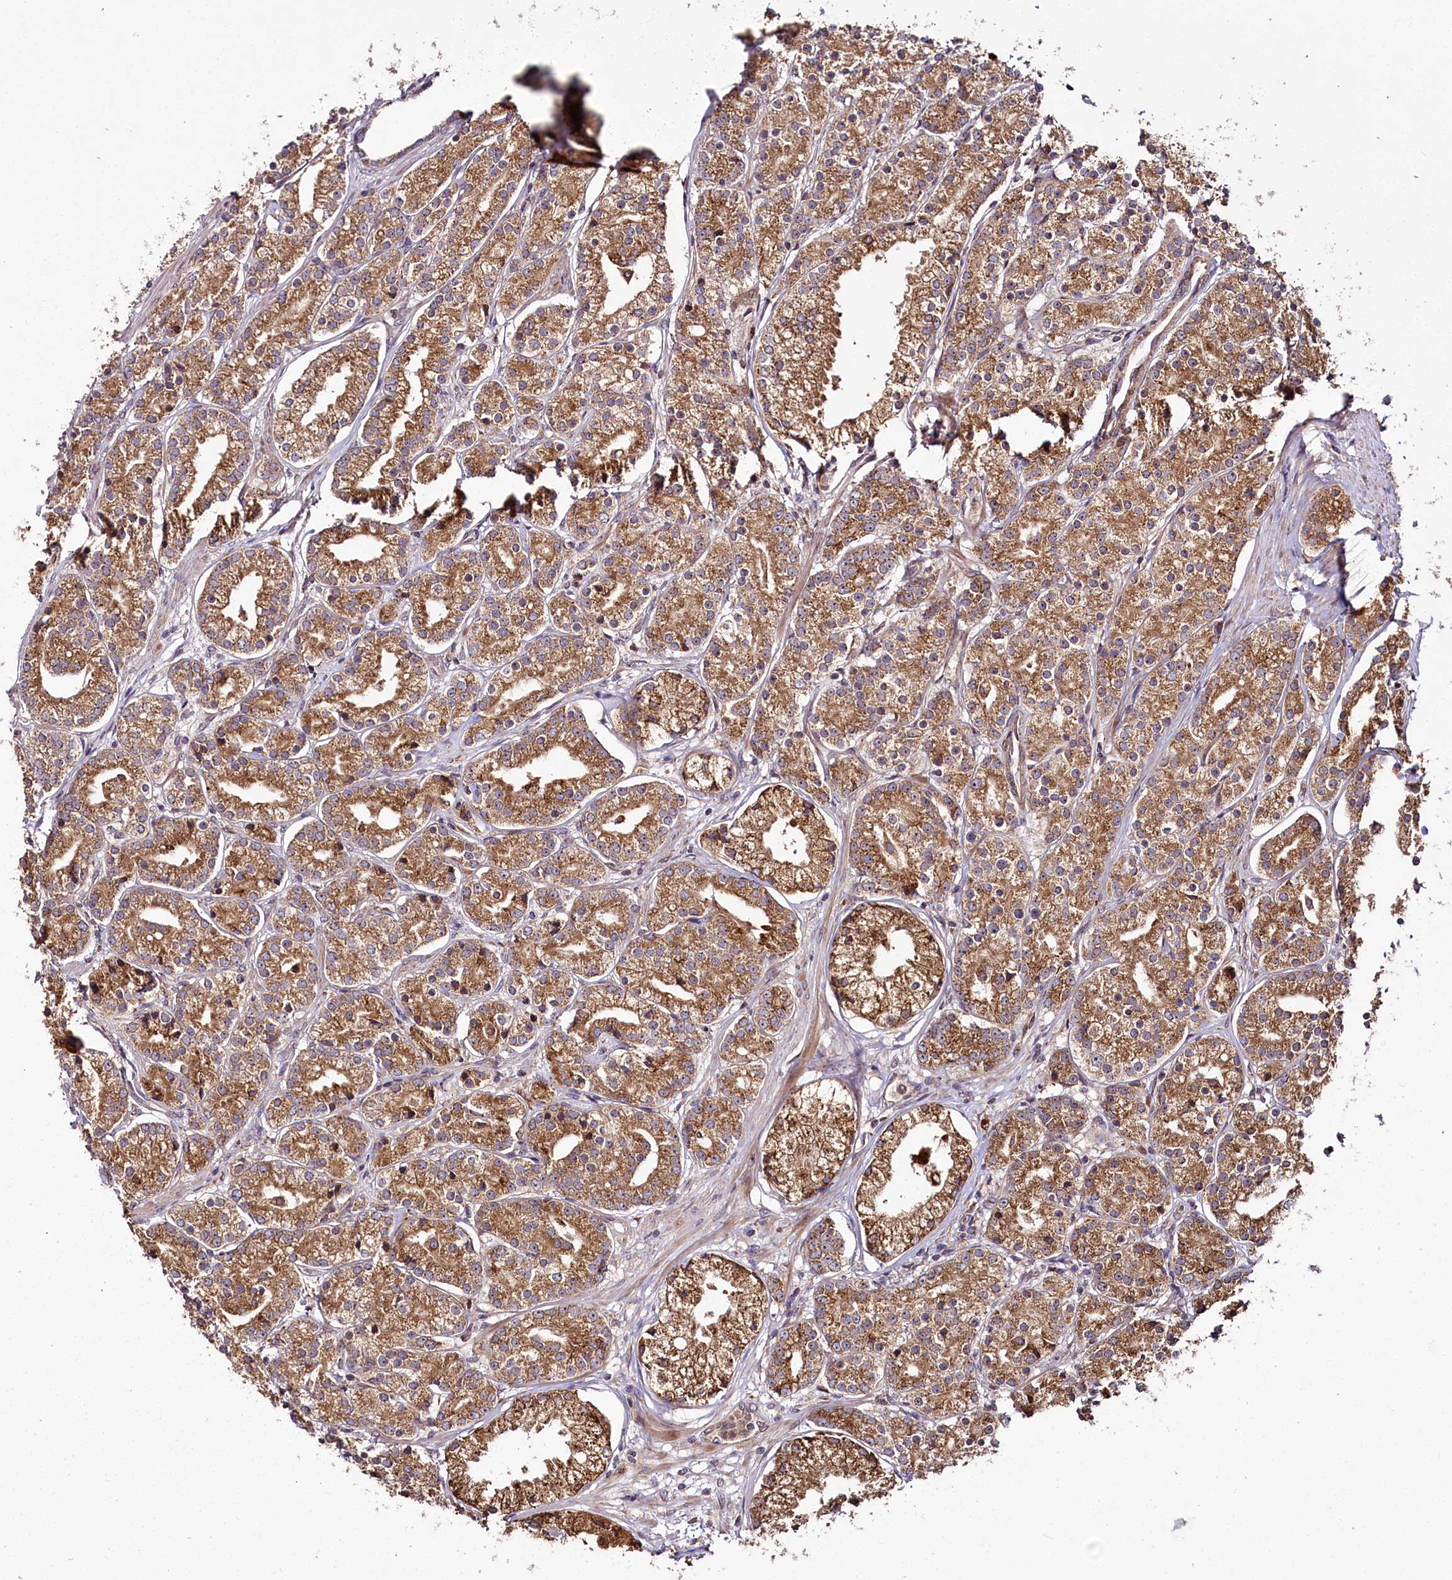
{"staining": {"intensity": "moderate", "quantity": ">75%", "location": "cytoplasmic/membranous"}, "tissue": "prostate cancer", "cell_type": "Tumor cells", "image_type": "cancer", "snomed": [{"axis": "morphology", "description": "Adenocarcinoma, High grade"}, {"axis": "topography", "description": "Prostate"}], "caption": "IHC micrograph of neoplastic tissue: prostate cancer stained using immunohistochemistry (IHC) reveals medium levels of moderate protein expression localized specifically in the cytoplasmic/membranous of tumor cells, appearing as a cytoplasmic/membranous brown color.", "gene": "RAB7A", "patient": {"sex": "male", "age": 69}}